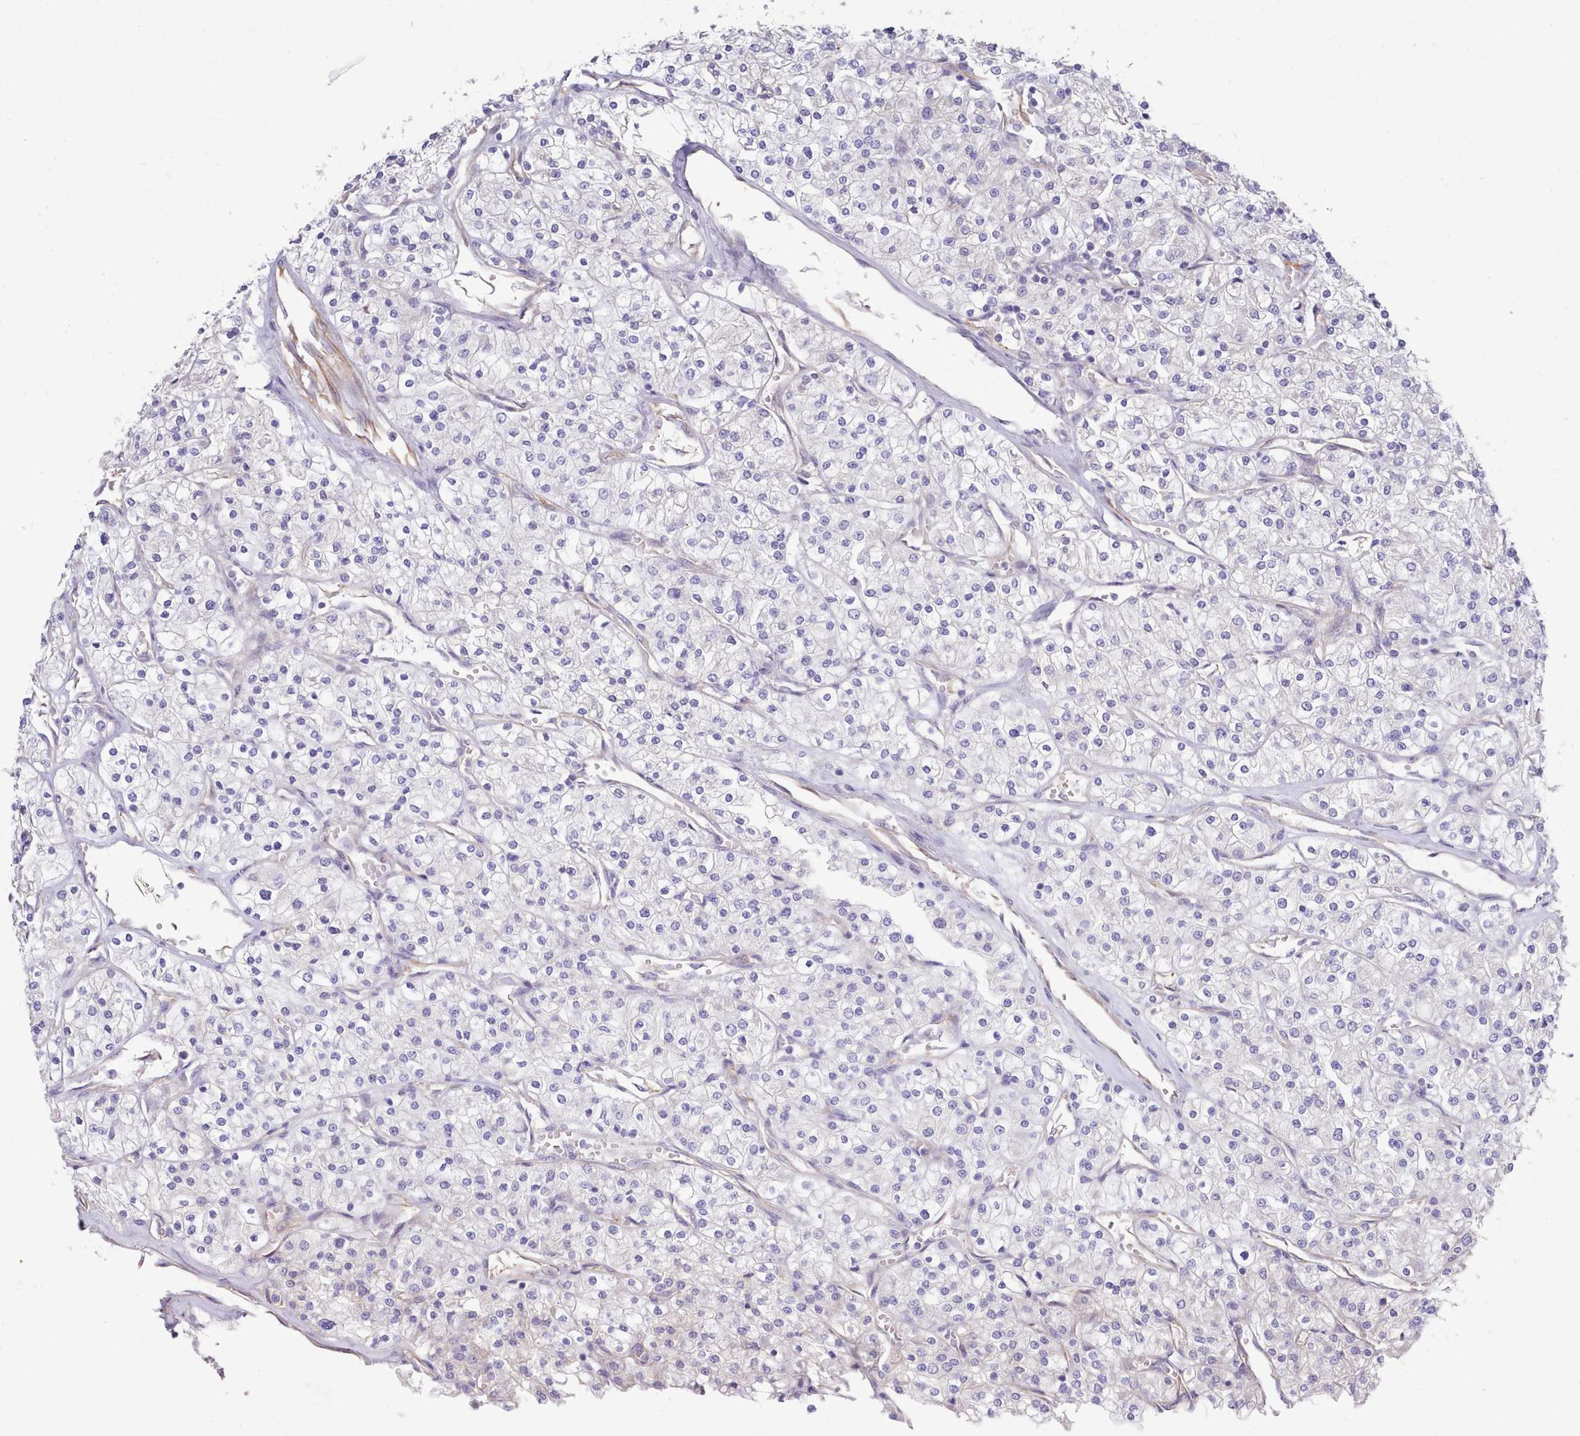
{"staining": {"intensity": "negative", "quantity": "none", "location": "none"}, "tissue": "renal cancer", "cell_type": "Tumor cells", "image_type": "cancer", "snomed": [{"axis": "morphology", "description": "Adenocarcinoma, NOS"}, {"axis": "topography", "description": "Kidney"}], "caption": "High magnification brightfield microscopy of renal cancer stained with DAB (3,3'-diaminobenzidine) (brown) and counterstained with hematoxylin (blue): tumor cells show no significant staining.", "gene": "ZC3H13", "patient": {"sex": "male", "age": 80}}